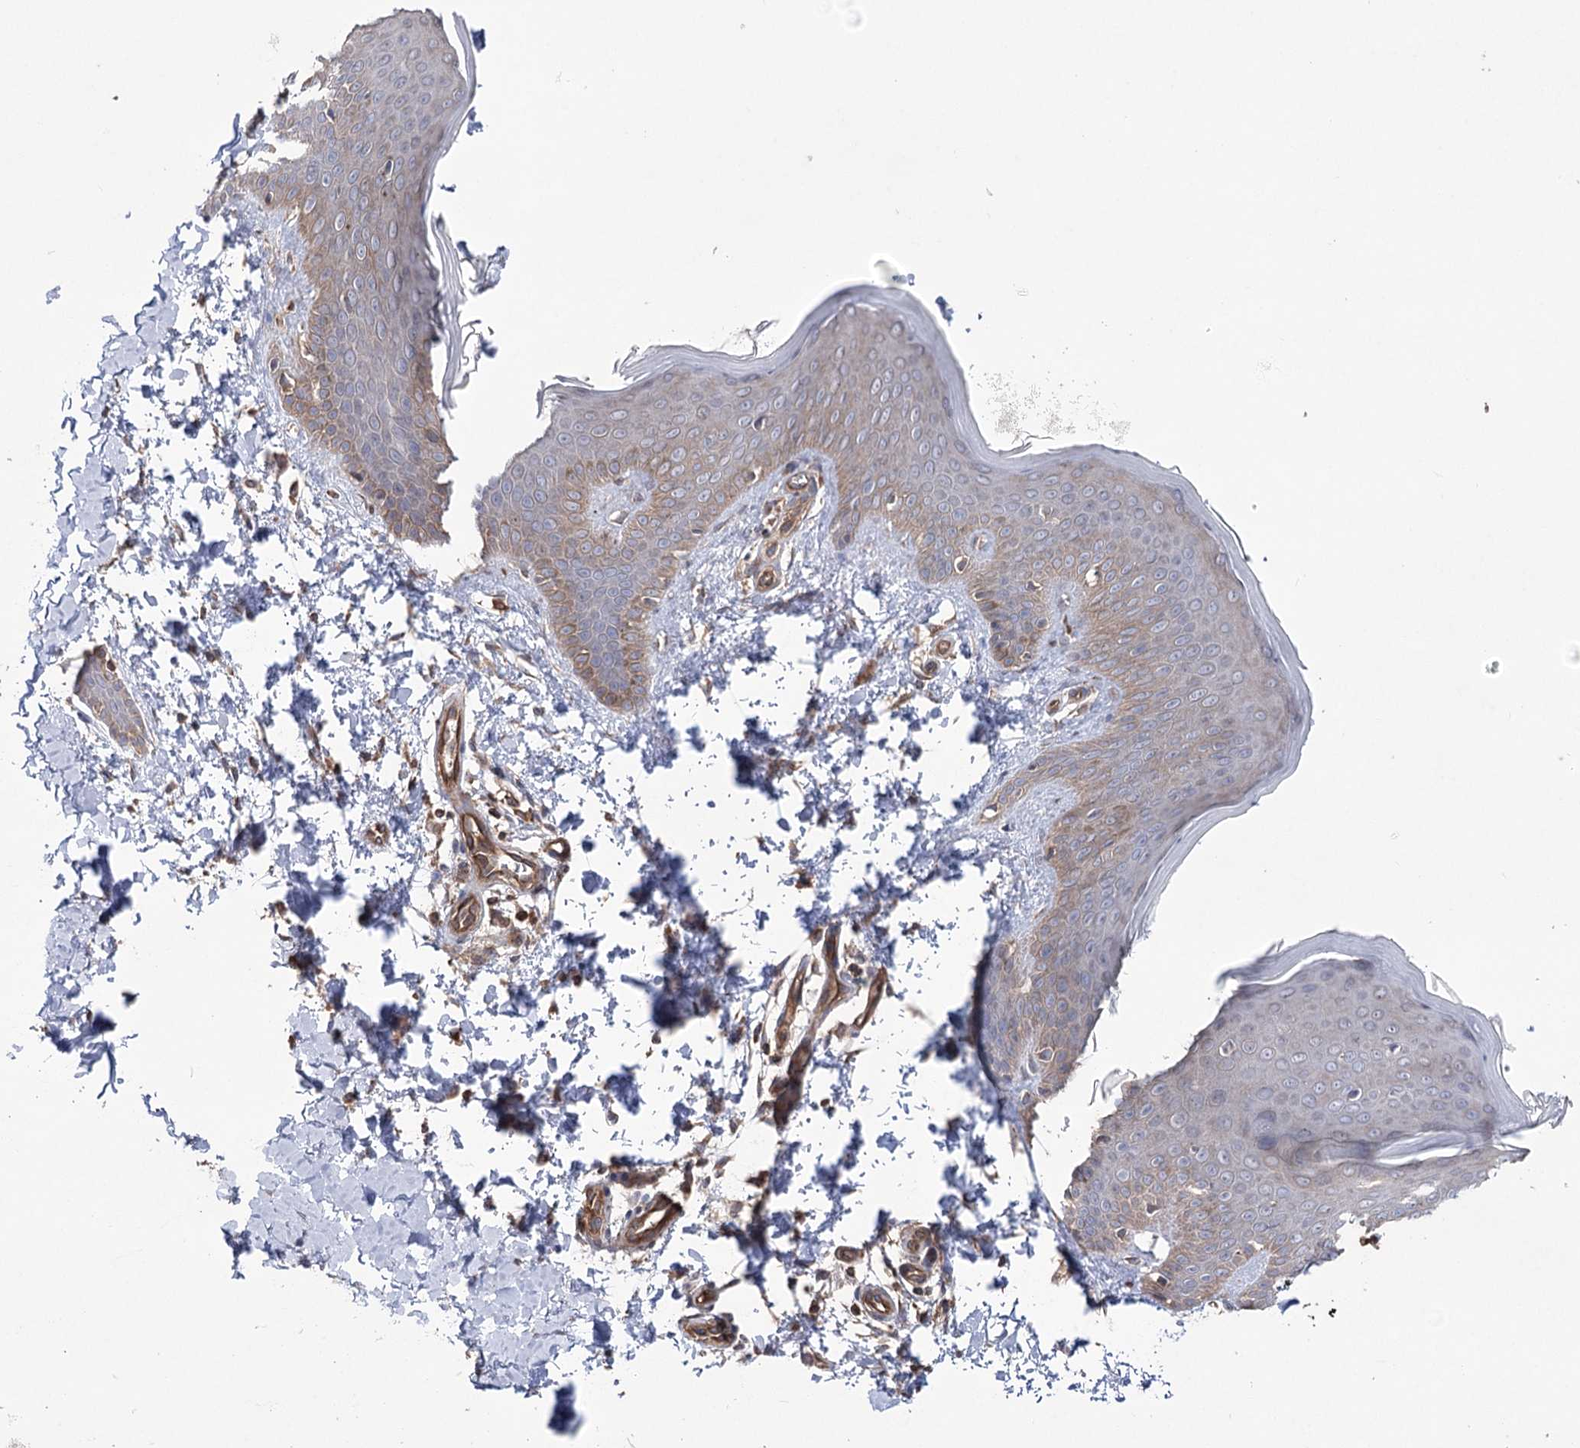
{"staining": {"intensity": "weak", "quantity": ">75%", "location": "cytoplasmic/membranous"}, "tissue": "skin", "cell_type": "Fibroblasts", "image_type": "normal", "snomed": [{"axis": "morphology", "description": "Normal tissue, NOS"}, {"axis": "topography", "description": "Skin"}], "caption": "High-magnification brightfield microscopy of normal skin stained with DAB (brown) and counterstained with hematoxylin (blue). fibroblasts exhibit weak cytoplasmic/membranous staining is identified in about>75% of cells. (Brightfield microscopy of DAB IHC at high magnification).", "gene": "LARS2", "patient": {"sex": "male", "age": 36}}